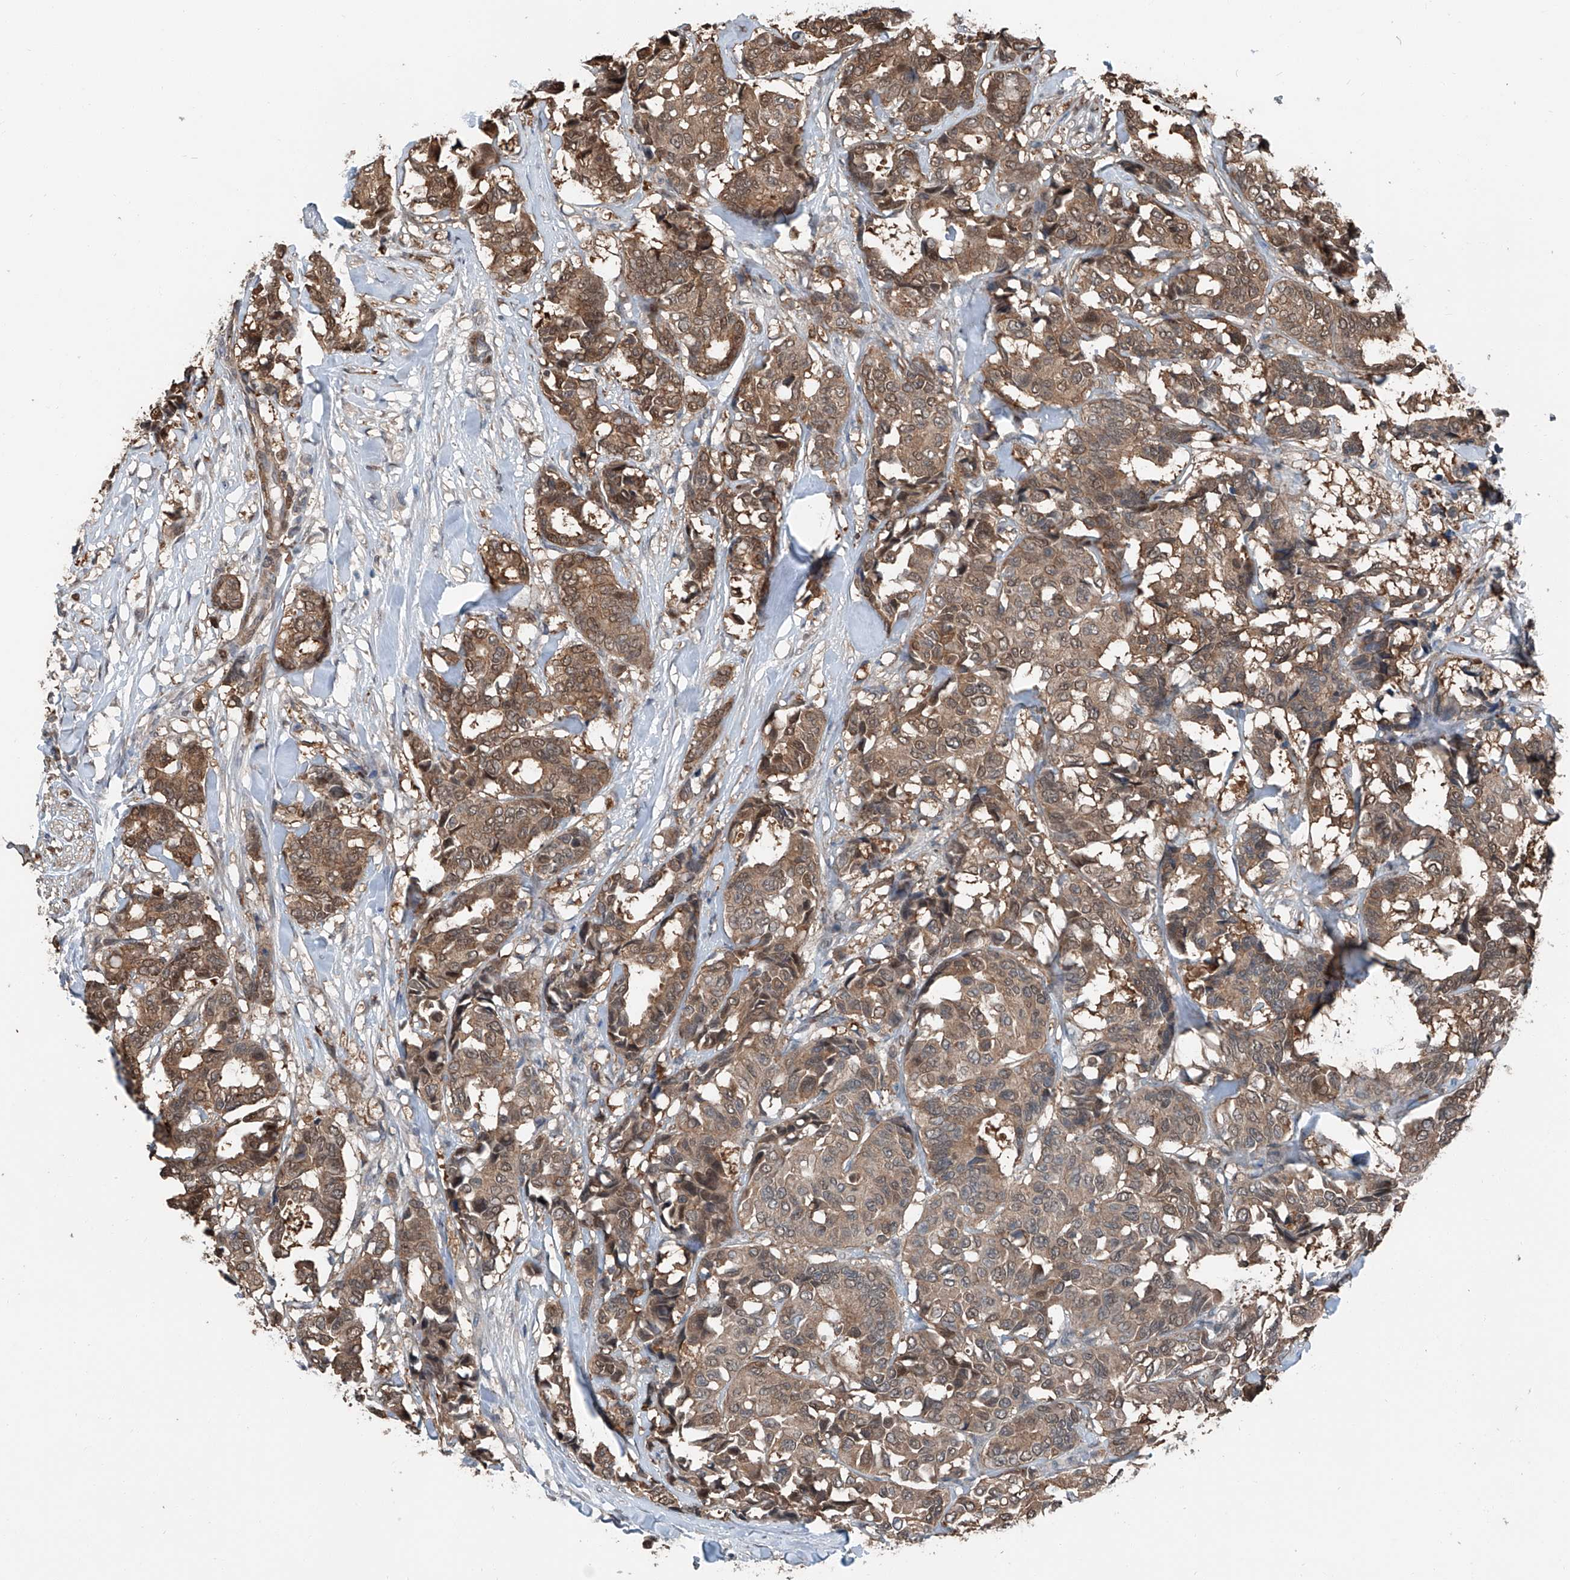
{"staining": {"intensity": "moderate", "quantity": ">75%", "location": "cytoplasmic/membranous,nuclear"}, "tissue": "breast cancer", "cell_type": "Tumor cells", "image_type": "cancer", "snomed": [{"axis": "morphology", "description": "Duct carcinoma"}, {"axis": "topography", "description": "Breast"}], "caption": "The image demonstrates staining of breast invasive ductal carcinoma, revealing moderate cytoplasmic/membranous and nuclear protein positivity (brown color) within tumor cells.", "gene": "HSPA6", "patient": {"sex": "female", "age": 87}}